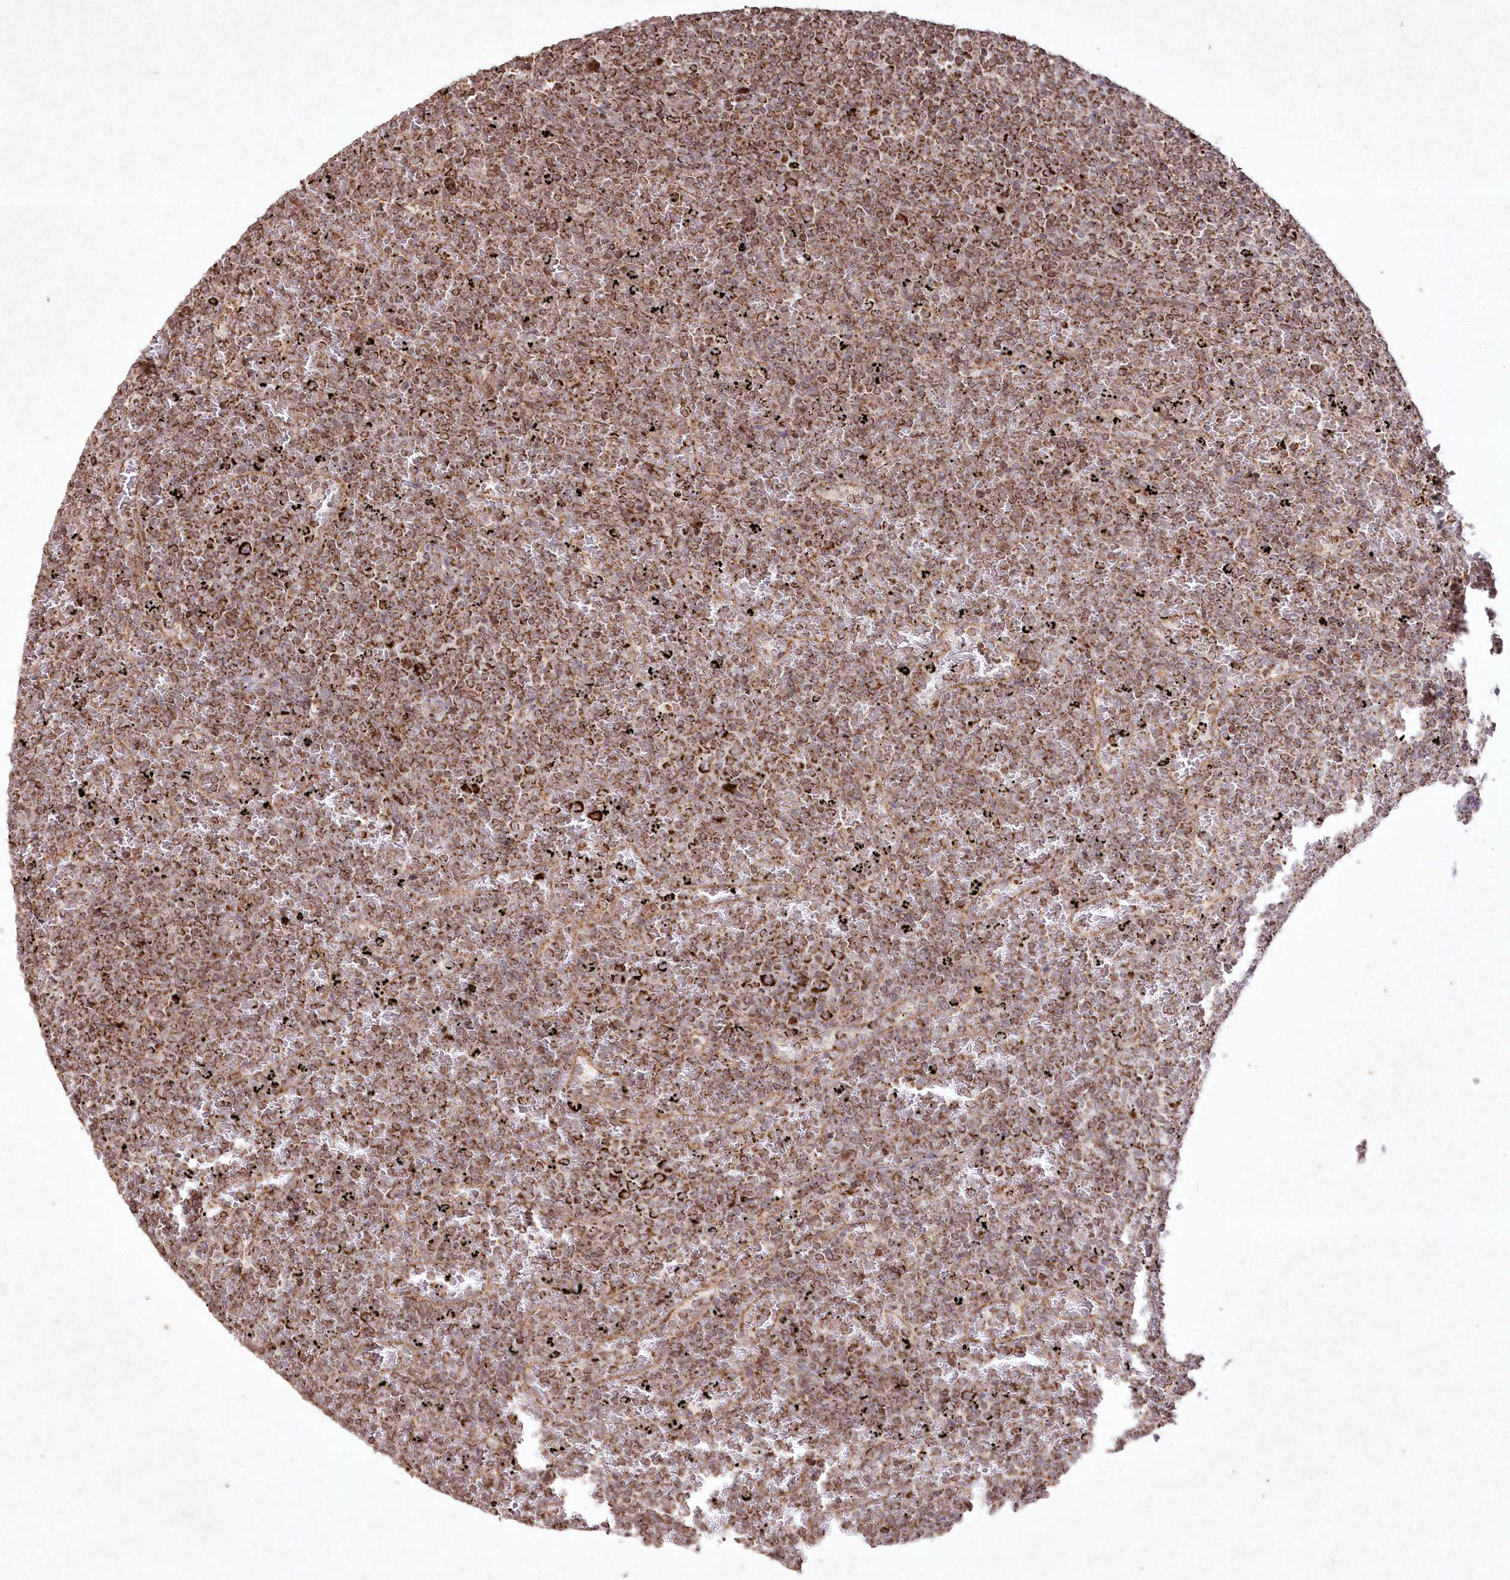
{"staining": {"intensity": "strong", "quantity": ">75%", "location": "cytoplasmic/membranous"}, "tissue": "lymphoma", "cell_type": "Tumor cells", "image_type": "cancer", "snomed": [{"axis": "morphology", "description": "Malignant lymphoma, non-Hodgkin's type, Low grade"}, {"axis": "topography", "description": "Spleen"}], "caption": "Human lymphoma stained for a protein (brown) shows strong cytoplasmic/membranous positive positivity in about >75% of tumor cells.", "gene": "LRPPRC", "patient": {"sex": "female", "age": 77}}